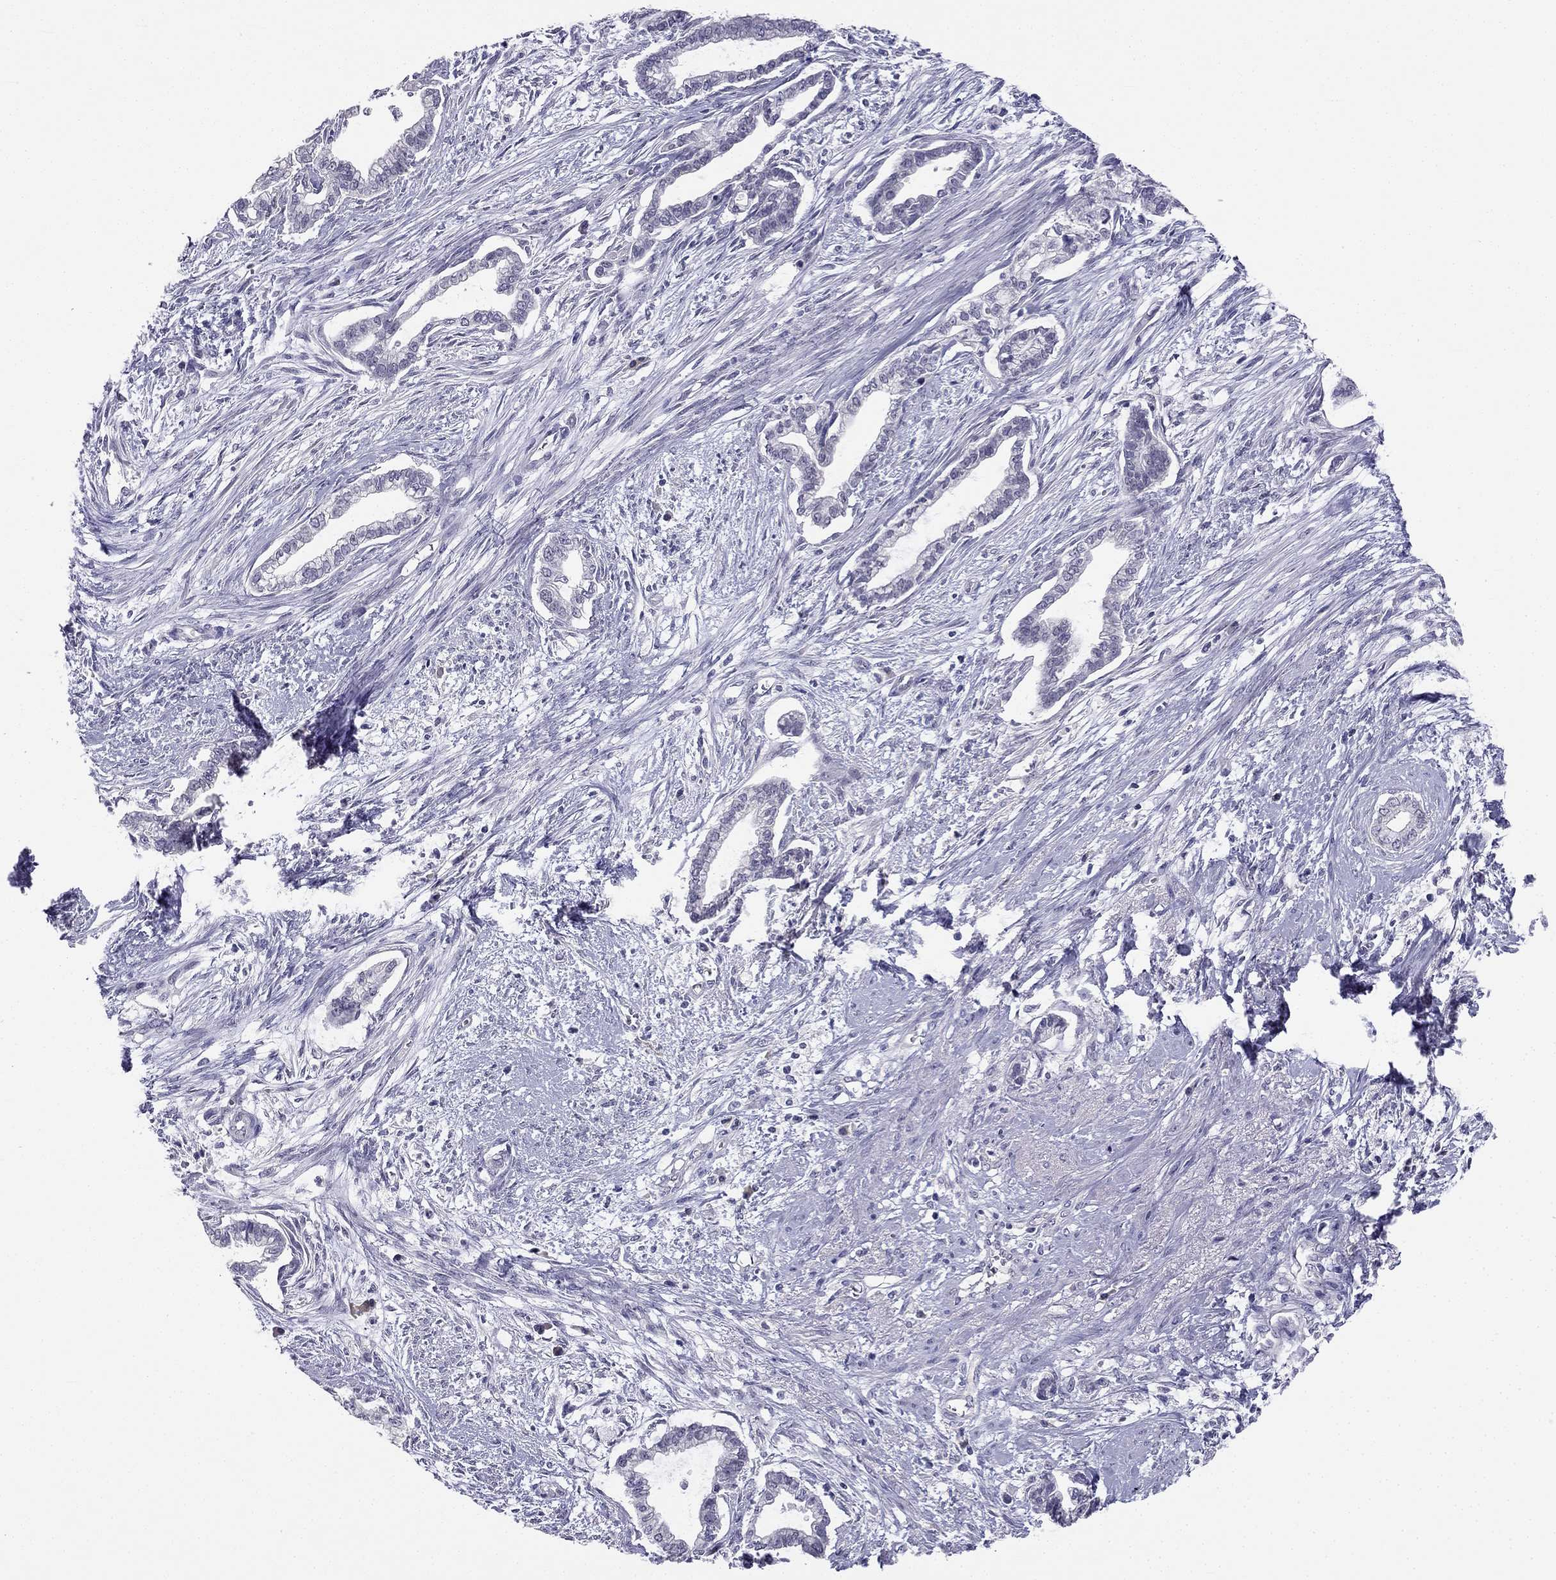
{"staining": {"intensity": "negative", "quantity": "none", "location": "none"}, "tissue": "cervical cancer", "cell_type": "Tumor cells", "image_type": "cancer", "snomed": [{"axis": "morphology", "description": "Adenocarcinoma, NOS"}, {"axis": "topography", "description": "Cervix"}], "caption": "Tumor cells show no significant protein positivity in cervical cancer.", "gene": "C16orf89", "patient": {"sex": "female", "age": 62}}